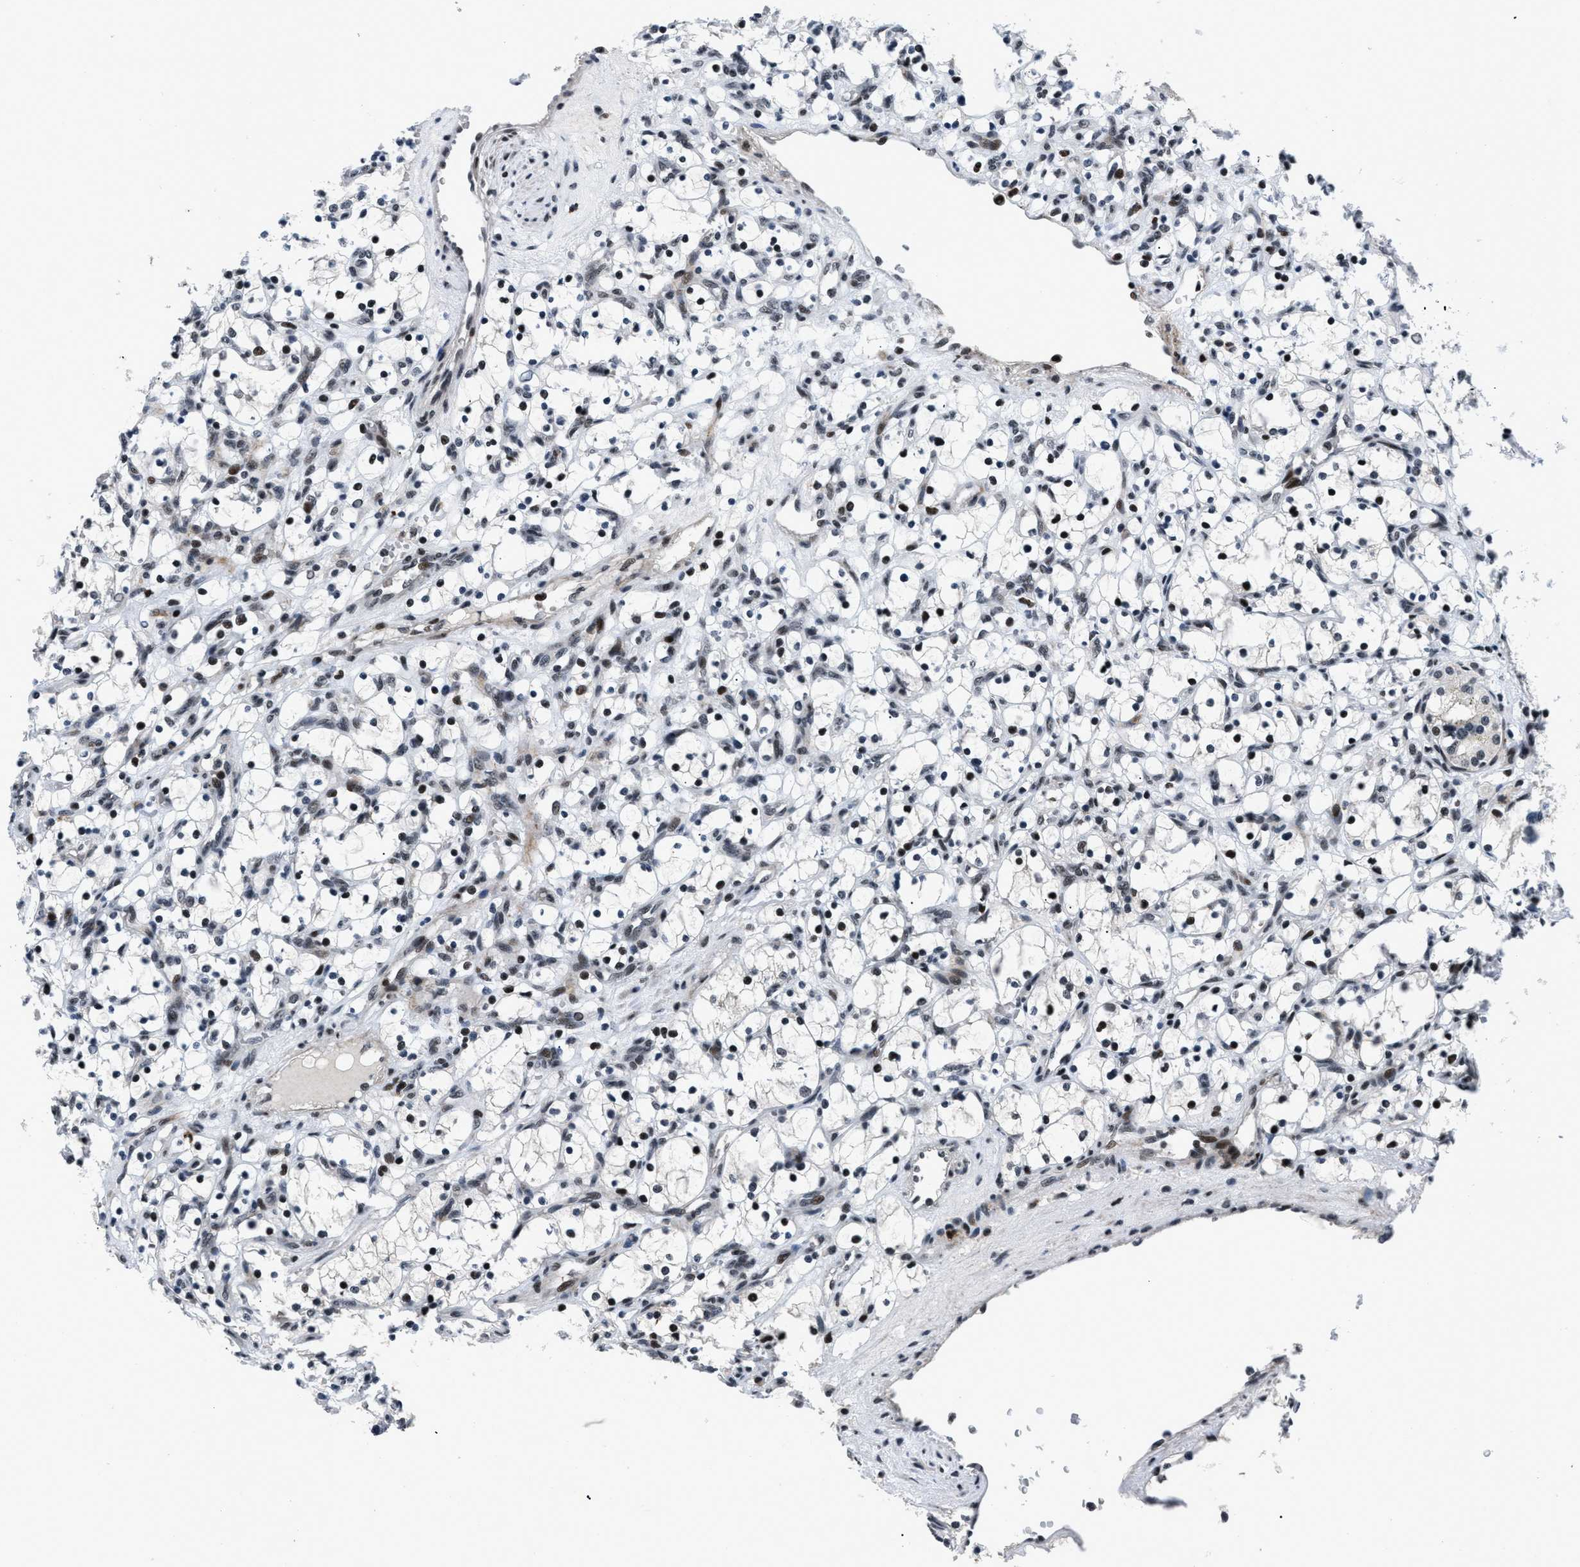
{"staining": {"intensity": "strong", "quantity": ">75%", "location": "nuclear"}, "tissue": "renal cancer", "cell_type": "Tumor cells", "image_type": "cancer", "snomed": [{"axis": "morphology", "description": "Adenocarcinoma, NOS"}, {"axis": "topography", "description": "Kidney"}], "caption": "Tumor cells exhibit strong nuclear positivity in about >75% of cells in renal cancer (adenocarcinoma). The staining was performed using DAB (3,3'-diaminobenzidine) to visualize the protein expression in brown, while the nuclei were stained in blue with hematoxylin (Magnification: 20x).", "gene": "SMARCB1", "patient": {"sex": "female", "age": 69}}